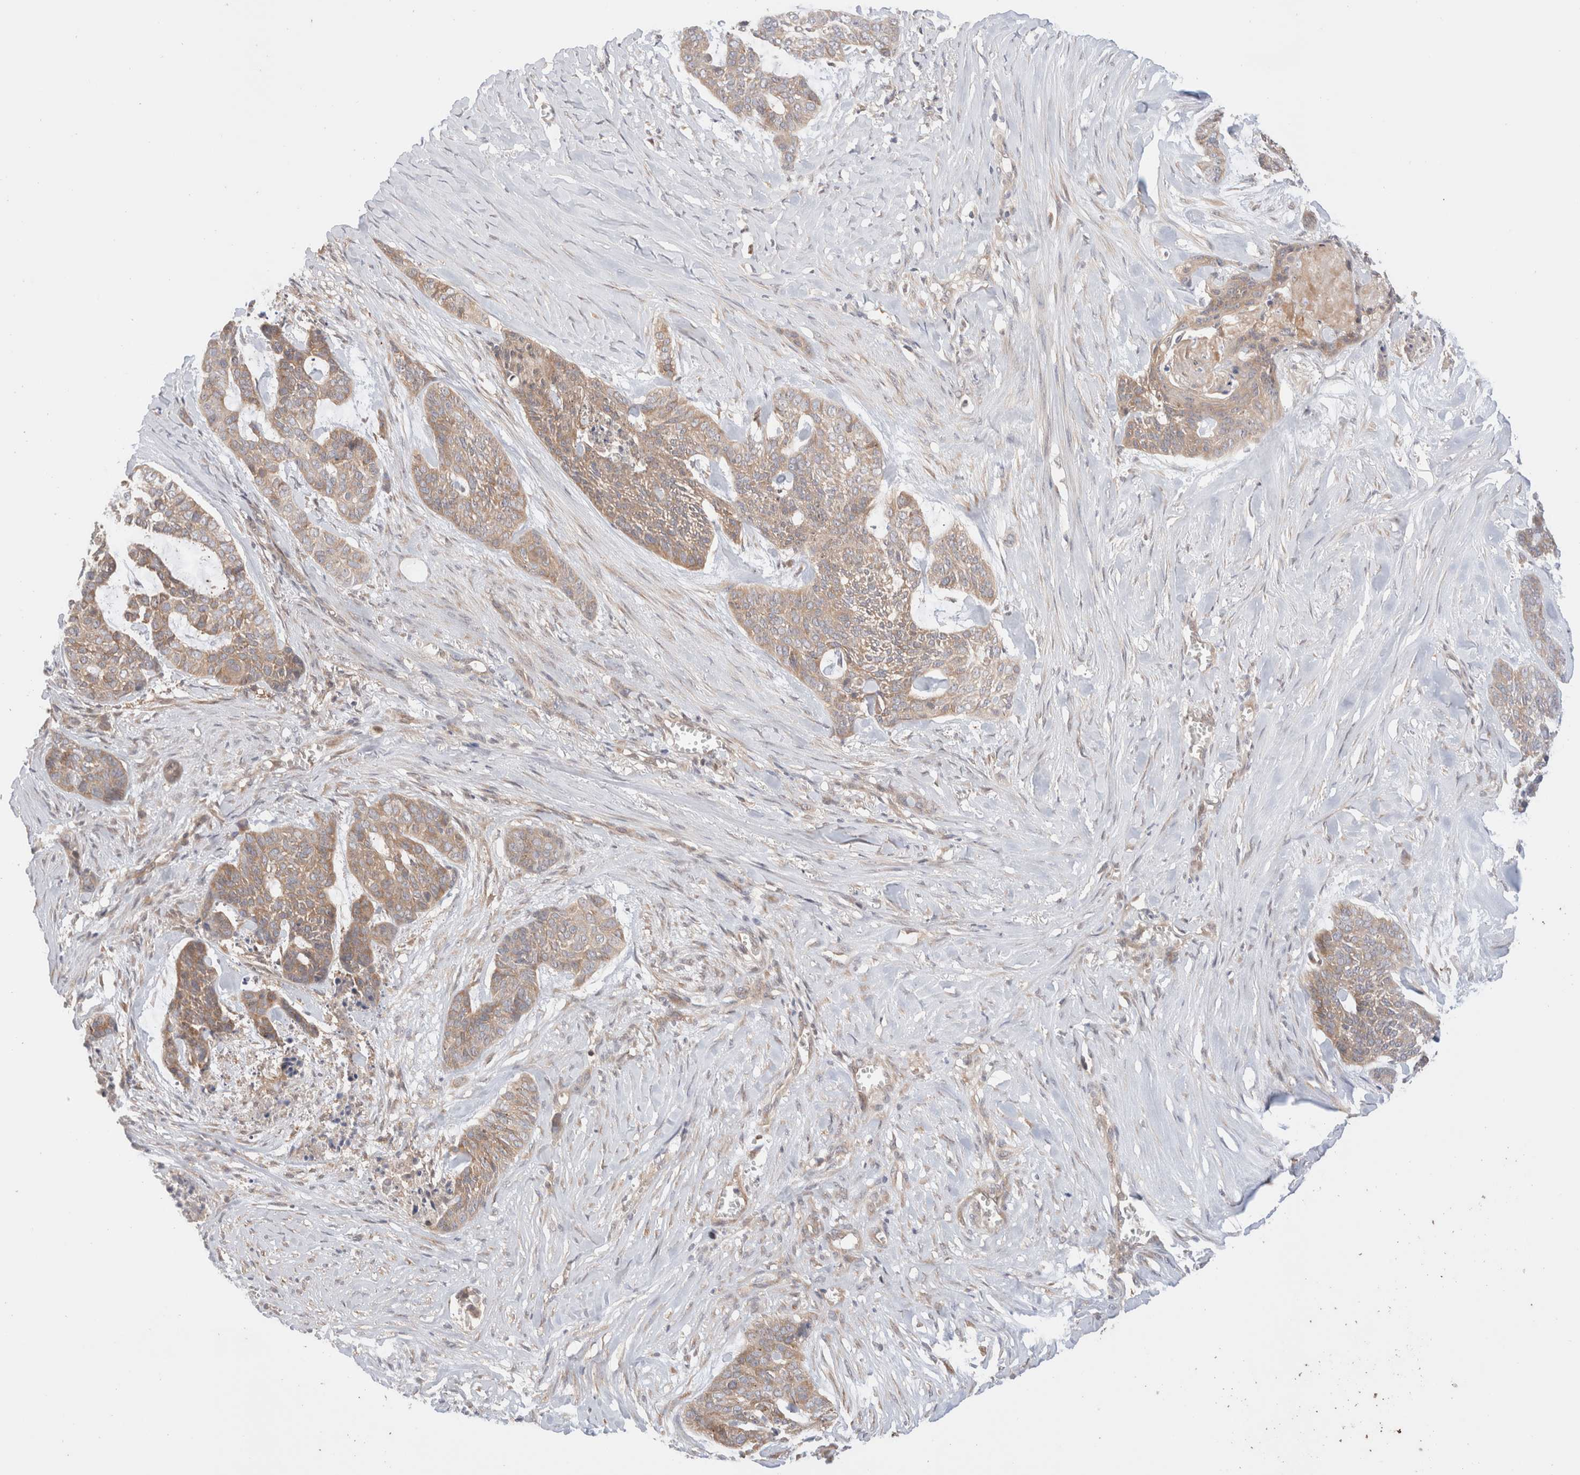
{"staining": {"intensity": "weak", "quantity": ">75%", "location": "cytoplasmic/membranous"}, "tissue": "skin cancer", "cell_type": "Tumor cells", "image_type": "cancer", "snomed": [{"axis": "morphology", "description": "Basal cell carcinoma"}, {"axis": "topography", "description": "Skin"}], "caption": "The micrograph reveals immunohistochemical staining of skin cancer (basal cell carcinoma). There is weak cytoplasmic/membranous expression is present in about >75% of tumor cells.", "gene": "XKR4", "patient": {"sex": "female", "age": 64}}